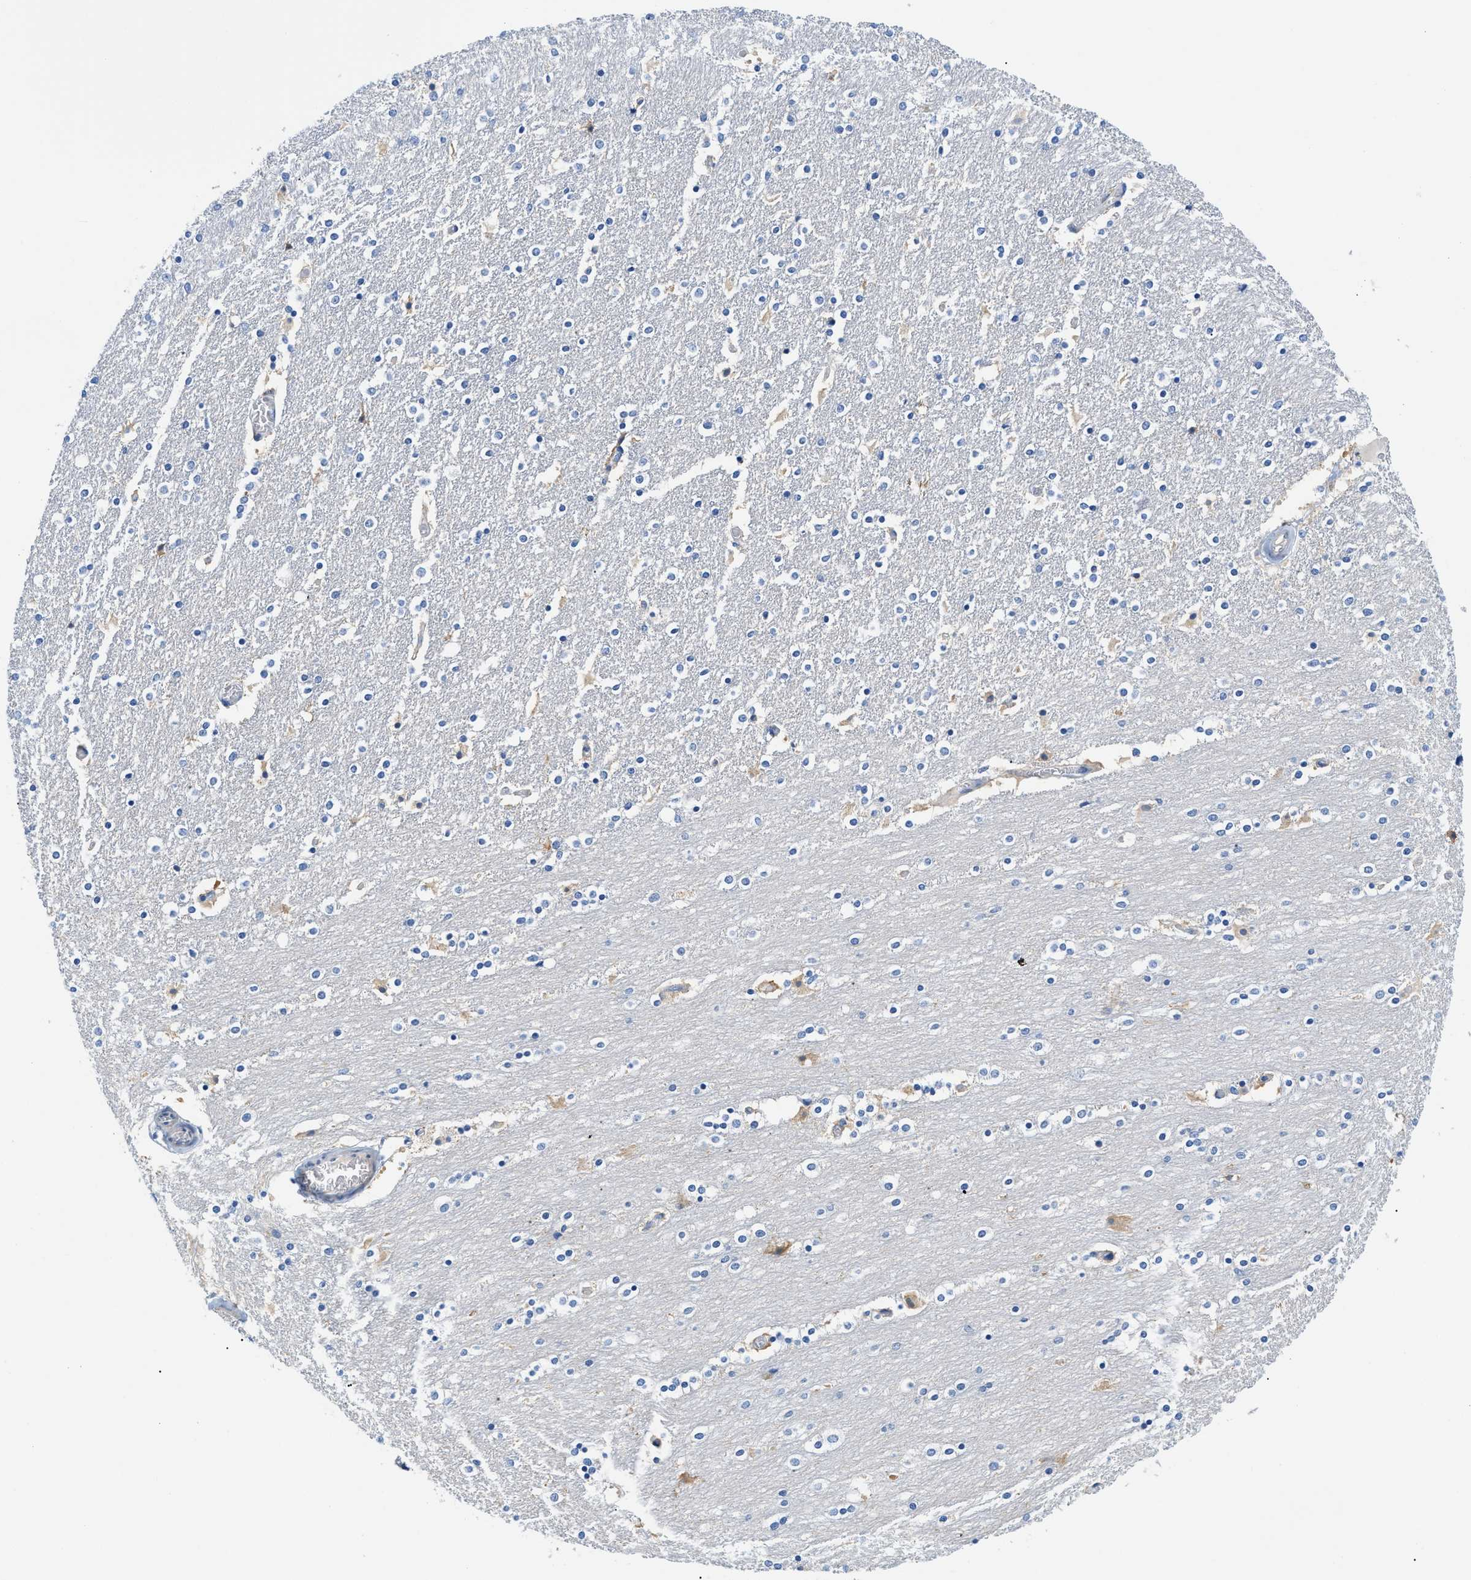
{"staining": {"intensity": "negative", "quantity": "none", "location": "none"}, "tissue": "caudate", "cell_type": "Glial cells", "image_type": "normal", "snomed": [{"axis": "morphology", "description": "Normal tissue, NOS"}, {"axis": "topography", "description": "Lateral ventricle wall"}], "caption": "This is an immunohistochemistry (IHC) photomicrograph of benign caudate. There is no expression in glial cells.", "gene": "BPGM", "patient": {"sex": "female", "age": 54}}